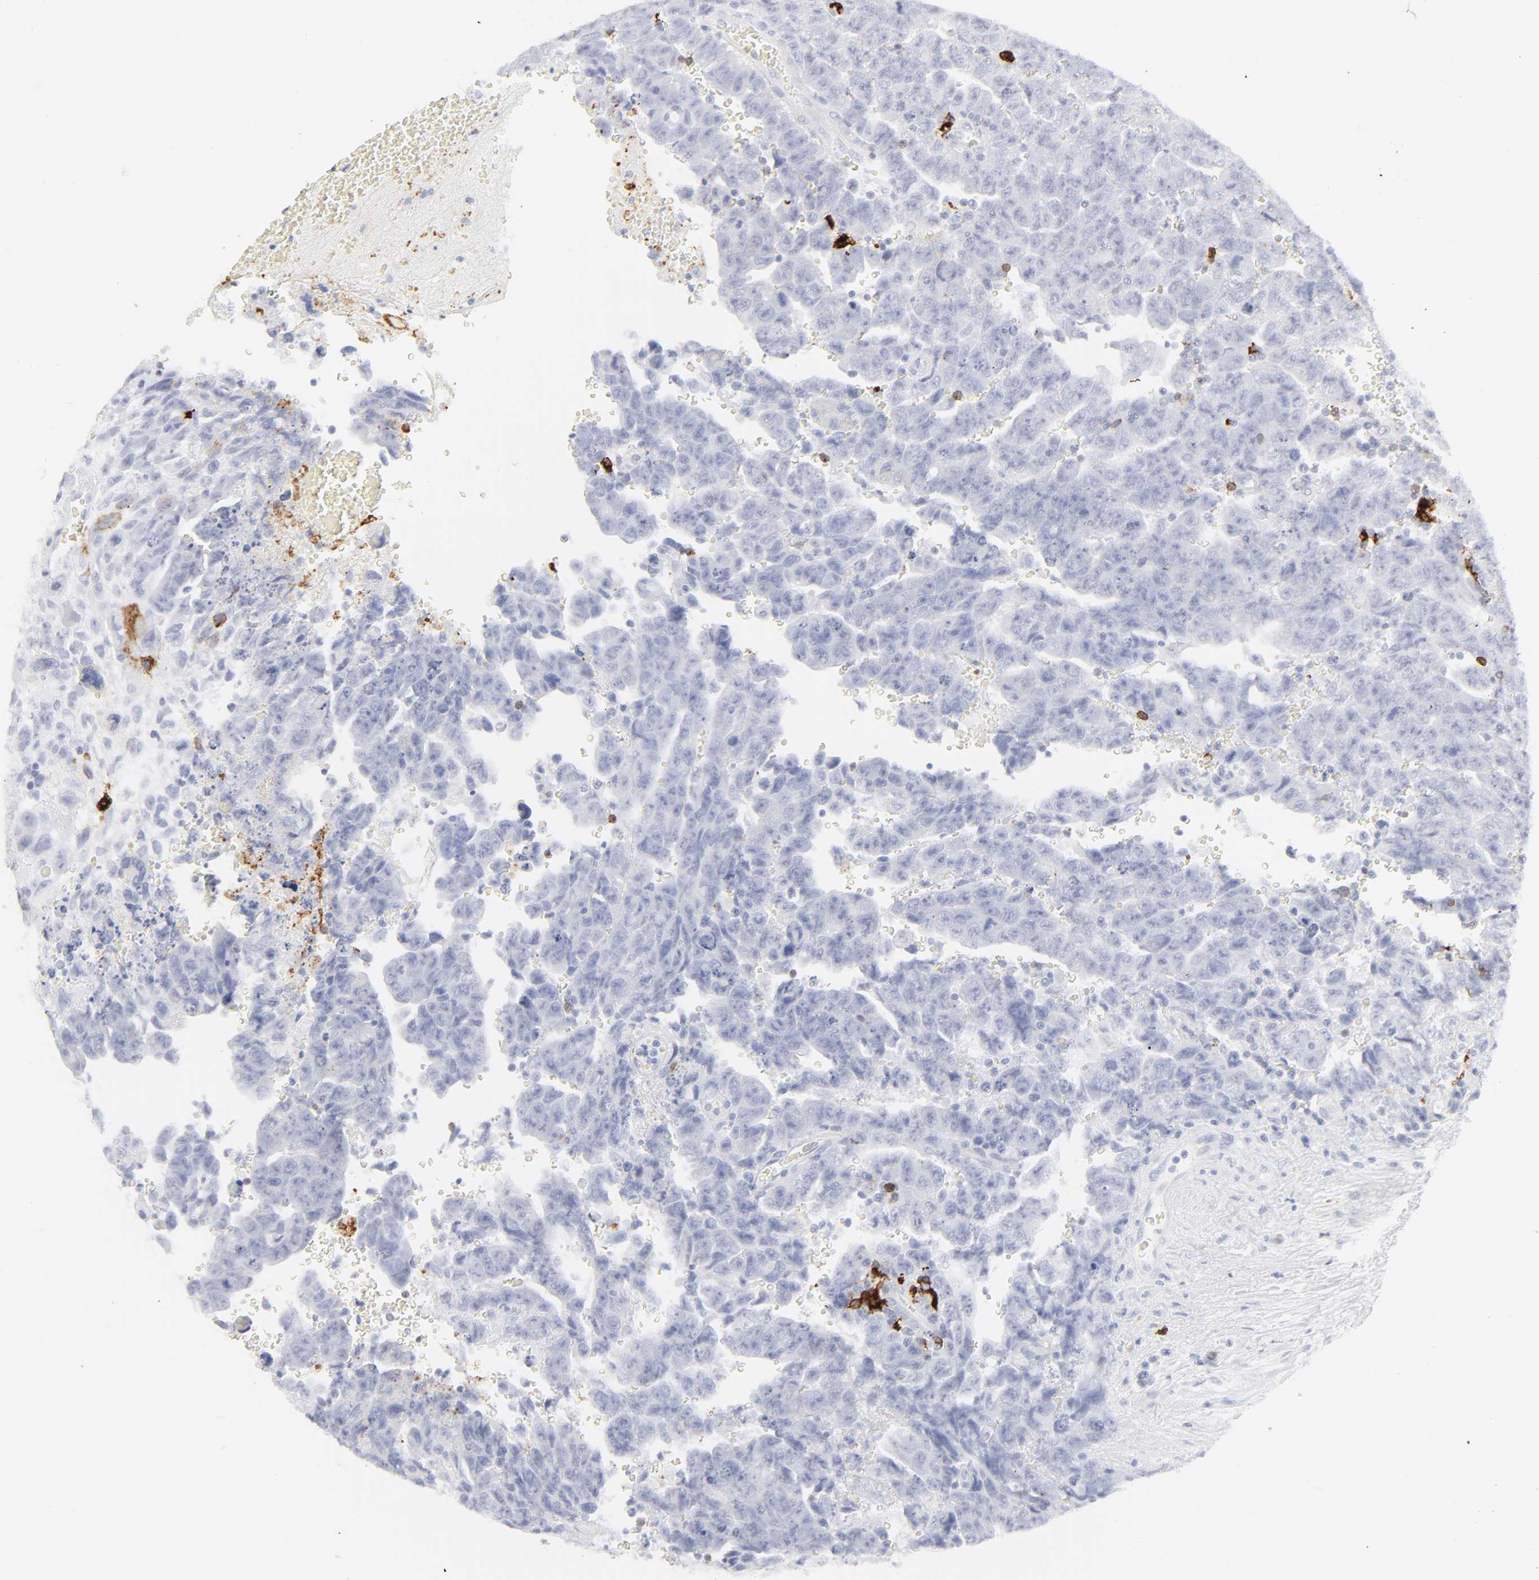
{"staining": {"intensity": "negative", "quantity": "none", "location": "none"}, "tissue": "testis cancer", "cell_type": "Tumor cells", "image_type": "cancer", "snomed": [{"axis": "morphology", "description": "Carcinoma, Embryonal, NOS"}, {"axis": "topography", "description": "Testis"}], "caption": "This histopathology image is of testis embryonal carcinoma stained with immunohistochemistry to label a protein in brown with the nuclei are counter-stained blue. There is no positivity in tumor cells.", "gene": "CCR7", "patient": {"sex": "male", "age": 28}}